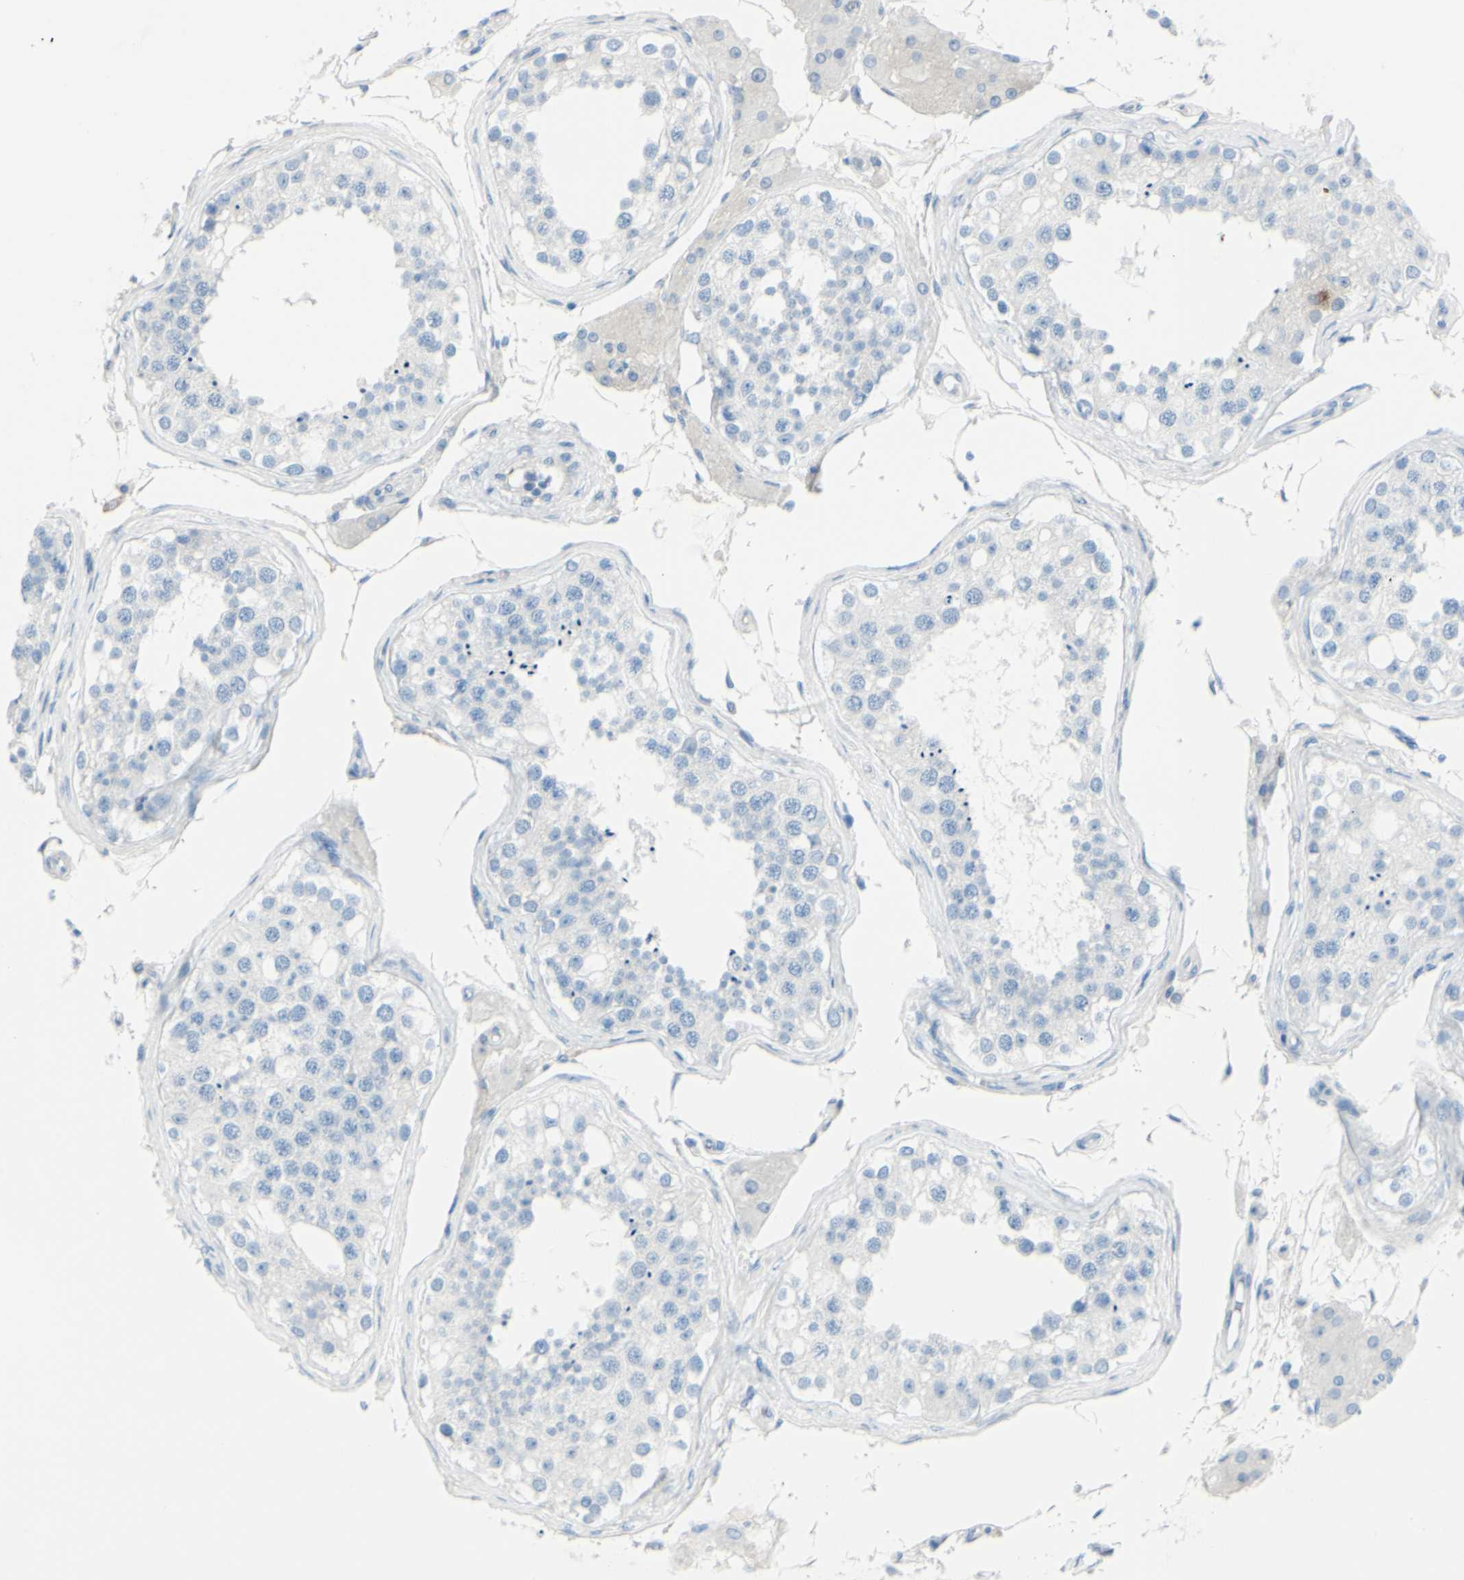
{"staining": {"intensity": "negative", "quantity": "none", "location": "none"}, "tissue": "testis", "cell_type": "Cells in seminiferous ducts", "image_type": "normal", "snomed": [{"axis": "morphology", "description": "Normal tissue, NOS"}, {"axis": "topography", "description": "Testis"}], "caption": "The immunohistochemistry photomicrograph has no significant staining in cells in seminiferous ducts of testis.", "gene": "TFPI2", "patient": {"sex": "male", "age": 68}}